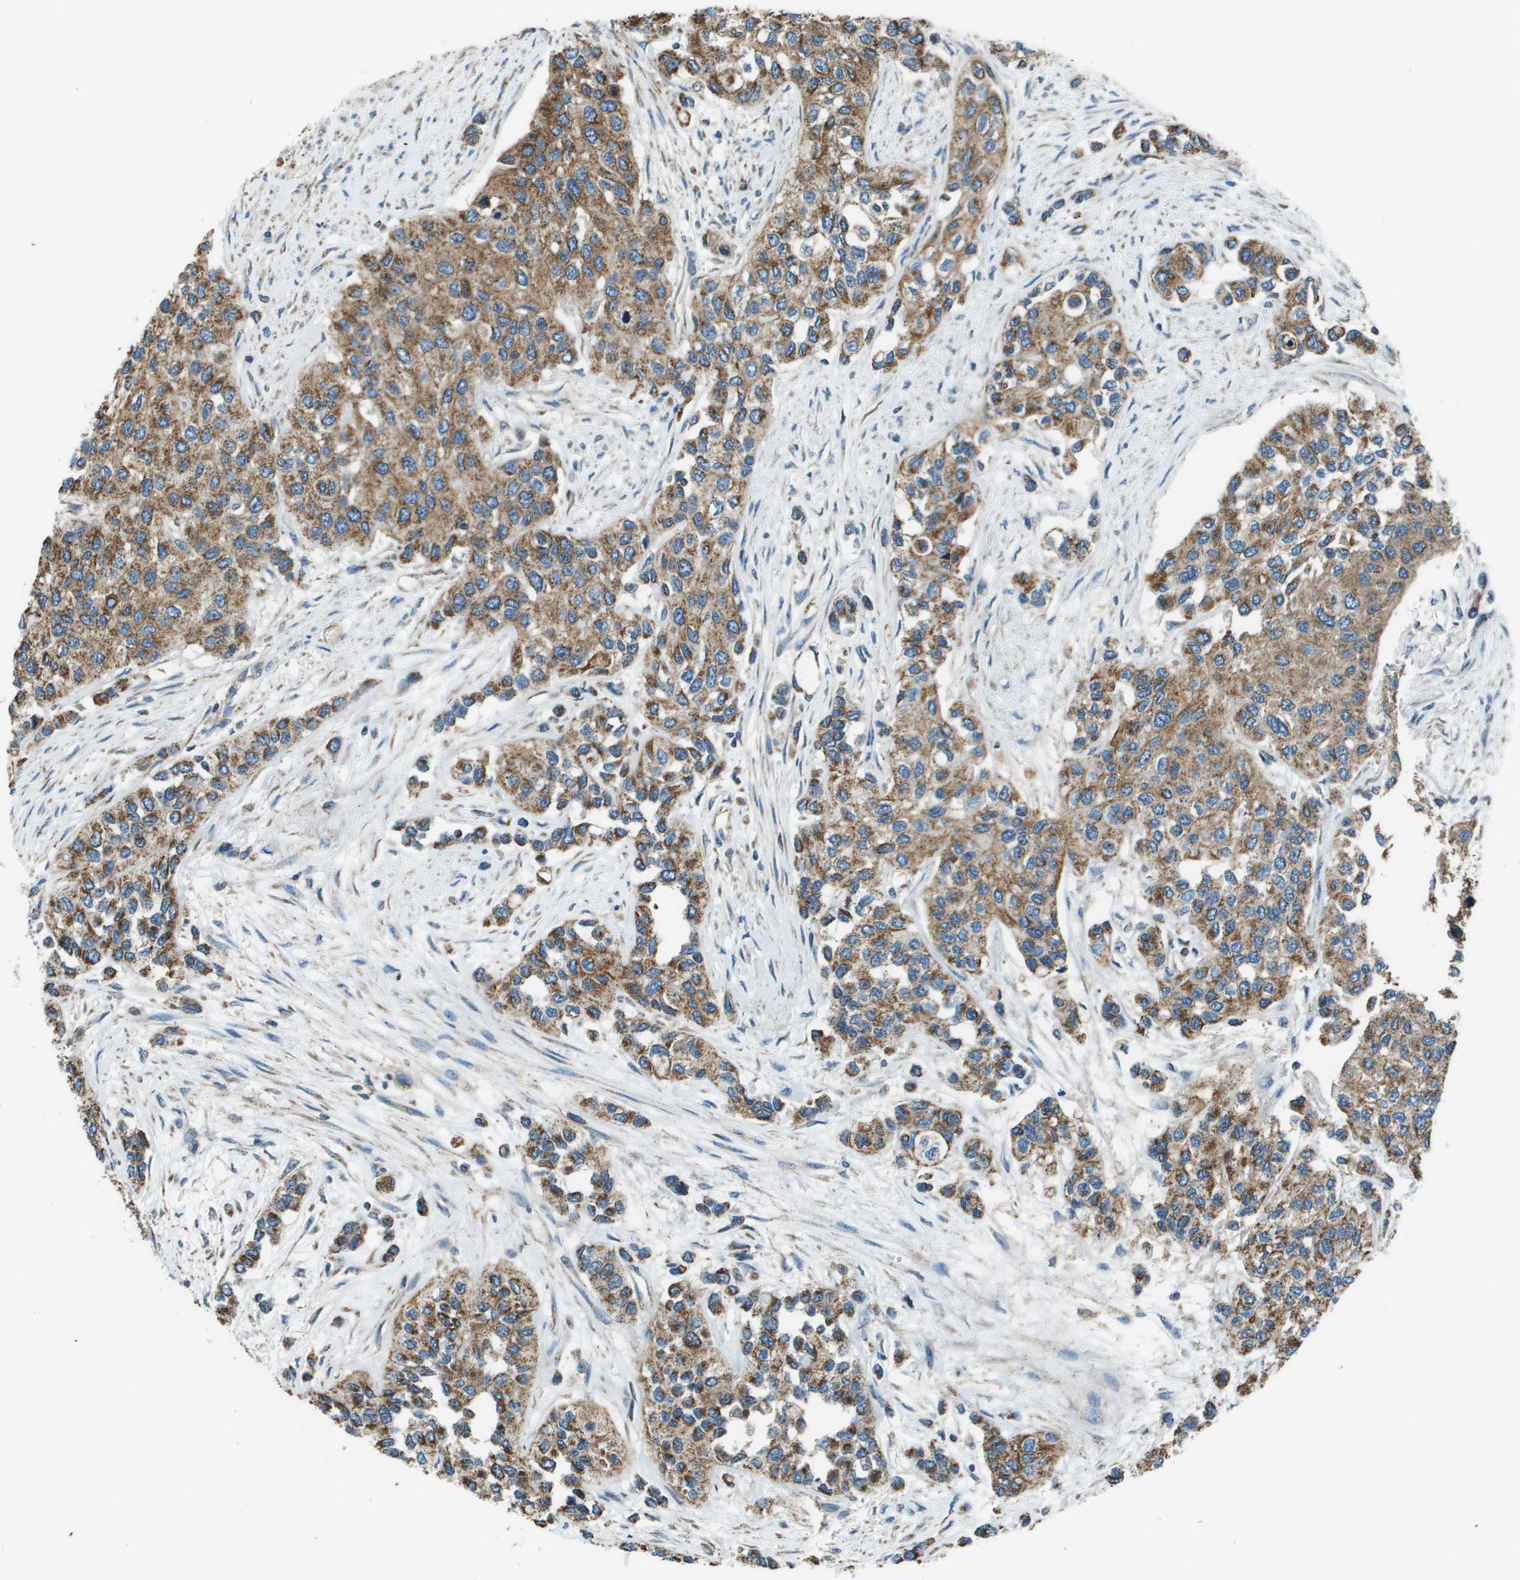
{"staining": {"intensity": "moderate", "quantity": ">75%", "location": "cytoplasmic/membranous"}, "tissue": "urothelial cancer", "cell_type": "Tumor cells", "image_type": "cancer", "snomed": [{"axis": "morphology", "description": "Urothelial carcinoma, High grade"}, {"axis": "topography", "description": "Urinary bladder"}], "caption": "Immunohistochemistry (IHC) histopathology image of urothelial carcinoma (high-grade) stained for a protein (brown), which displays medium levels of moderate cytoplasmic/membranous expression in approximately >75% of tumor cells.", "gene": "TMEM51", "patient": {"sex": "female", "age": 56}}